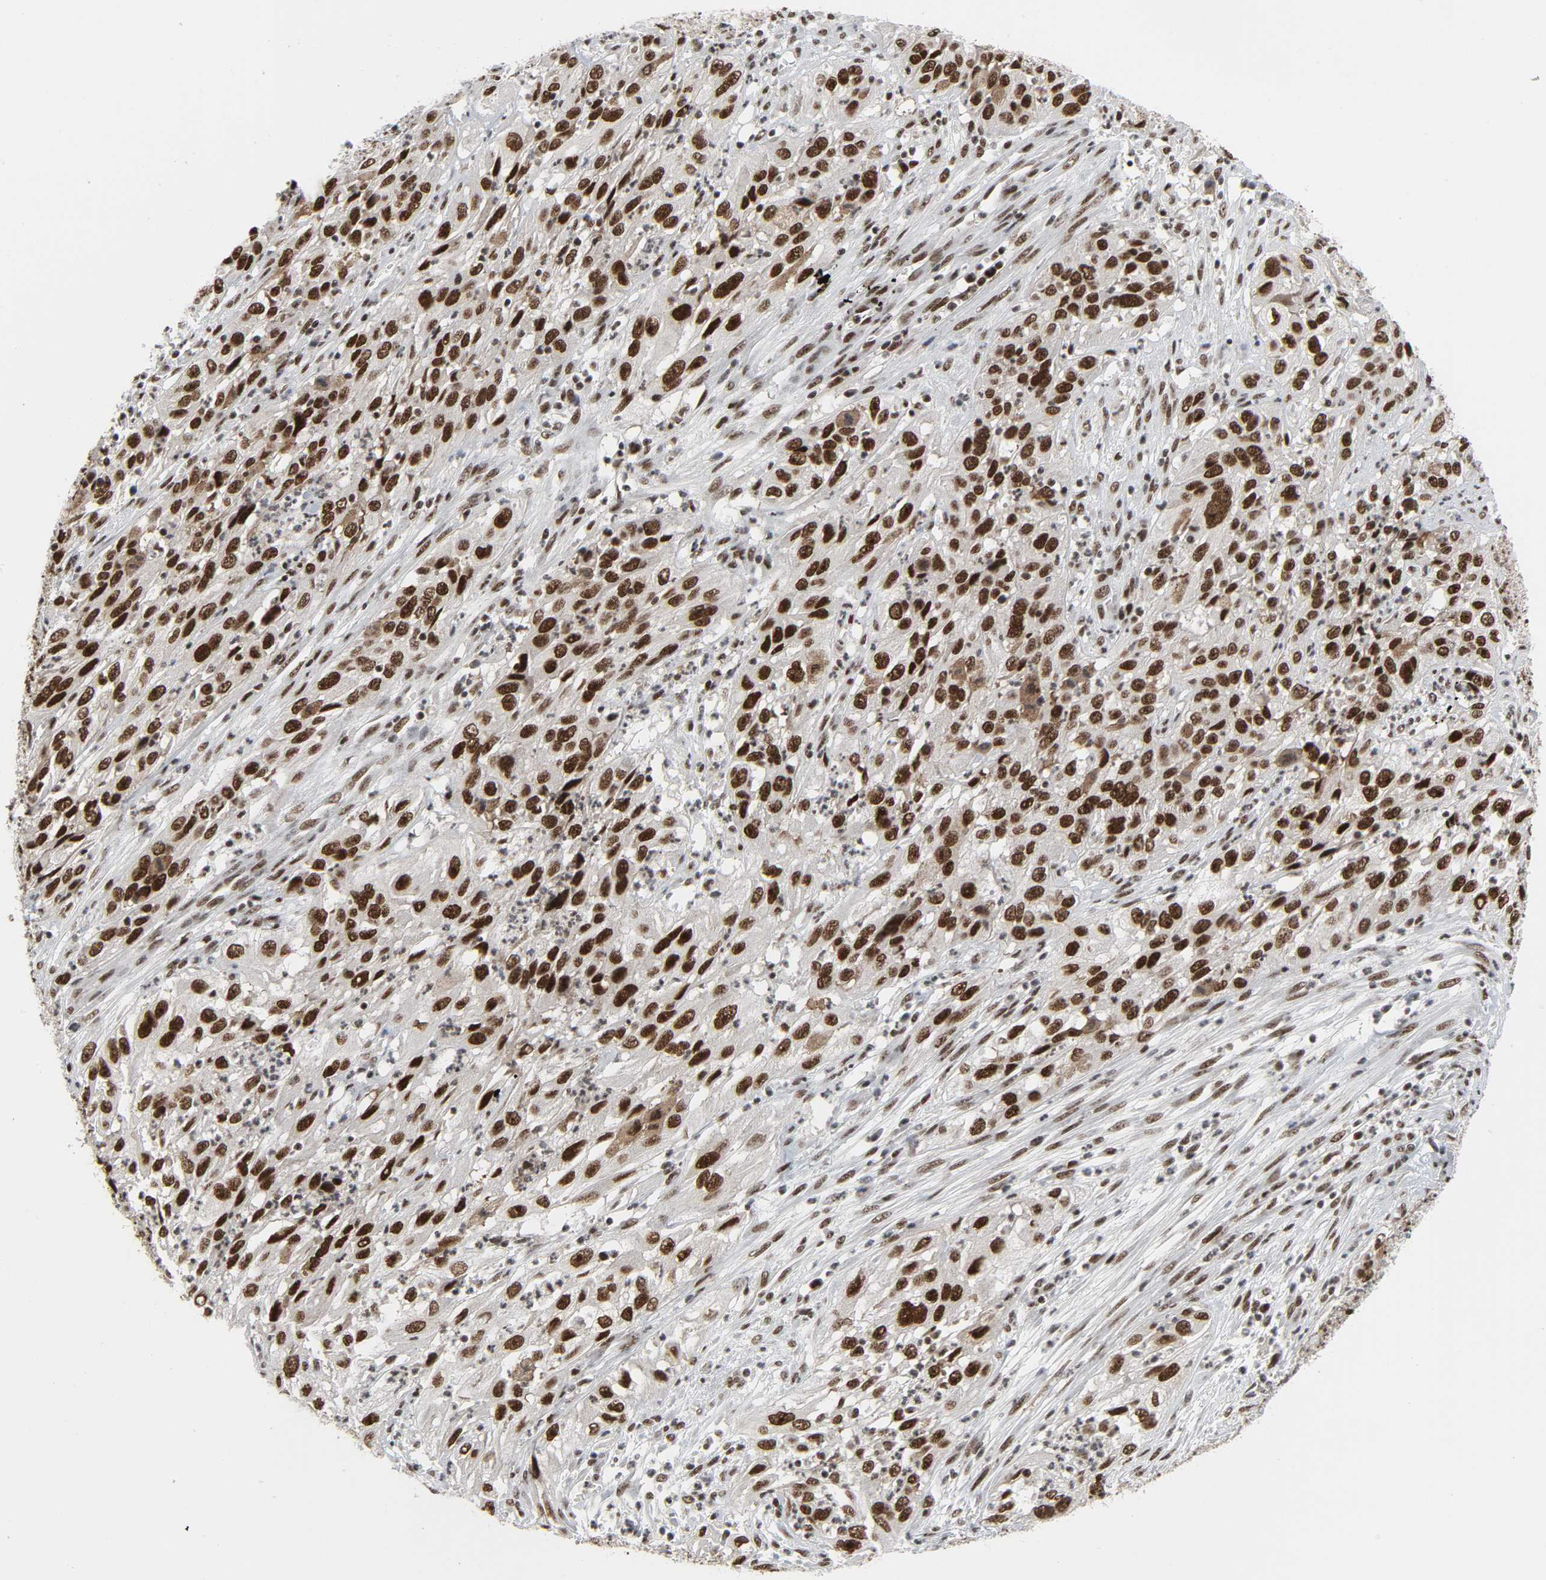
{"staining": {"intensity": "strong", "quantity": ">75%", "location": "nuclear"}, "tissue": "cervical cancer", "cell_type": "Tumor cells", "image_type": "cancer", "snomed": [{"axis": "morphology", "description": "Squamous cell carcinoma, NOS"}, {"axis": "topography", "description": "Cervix"}], "caption": "Cervical cancer stained with a brown dye shows strong nuclear positive staining in about >75% of tumor cells.", "gene": "CDK7", "patient": {"sex": "female", "age": 32}}